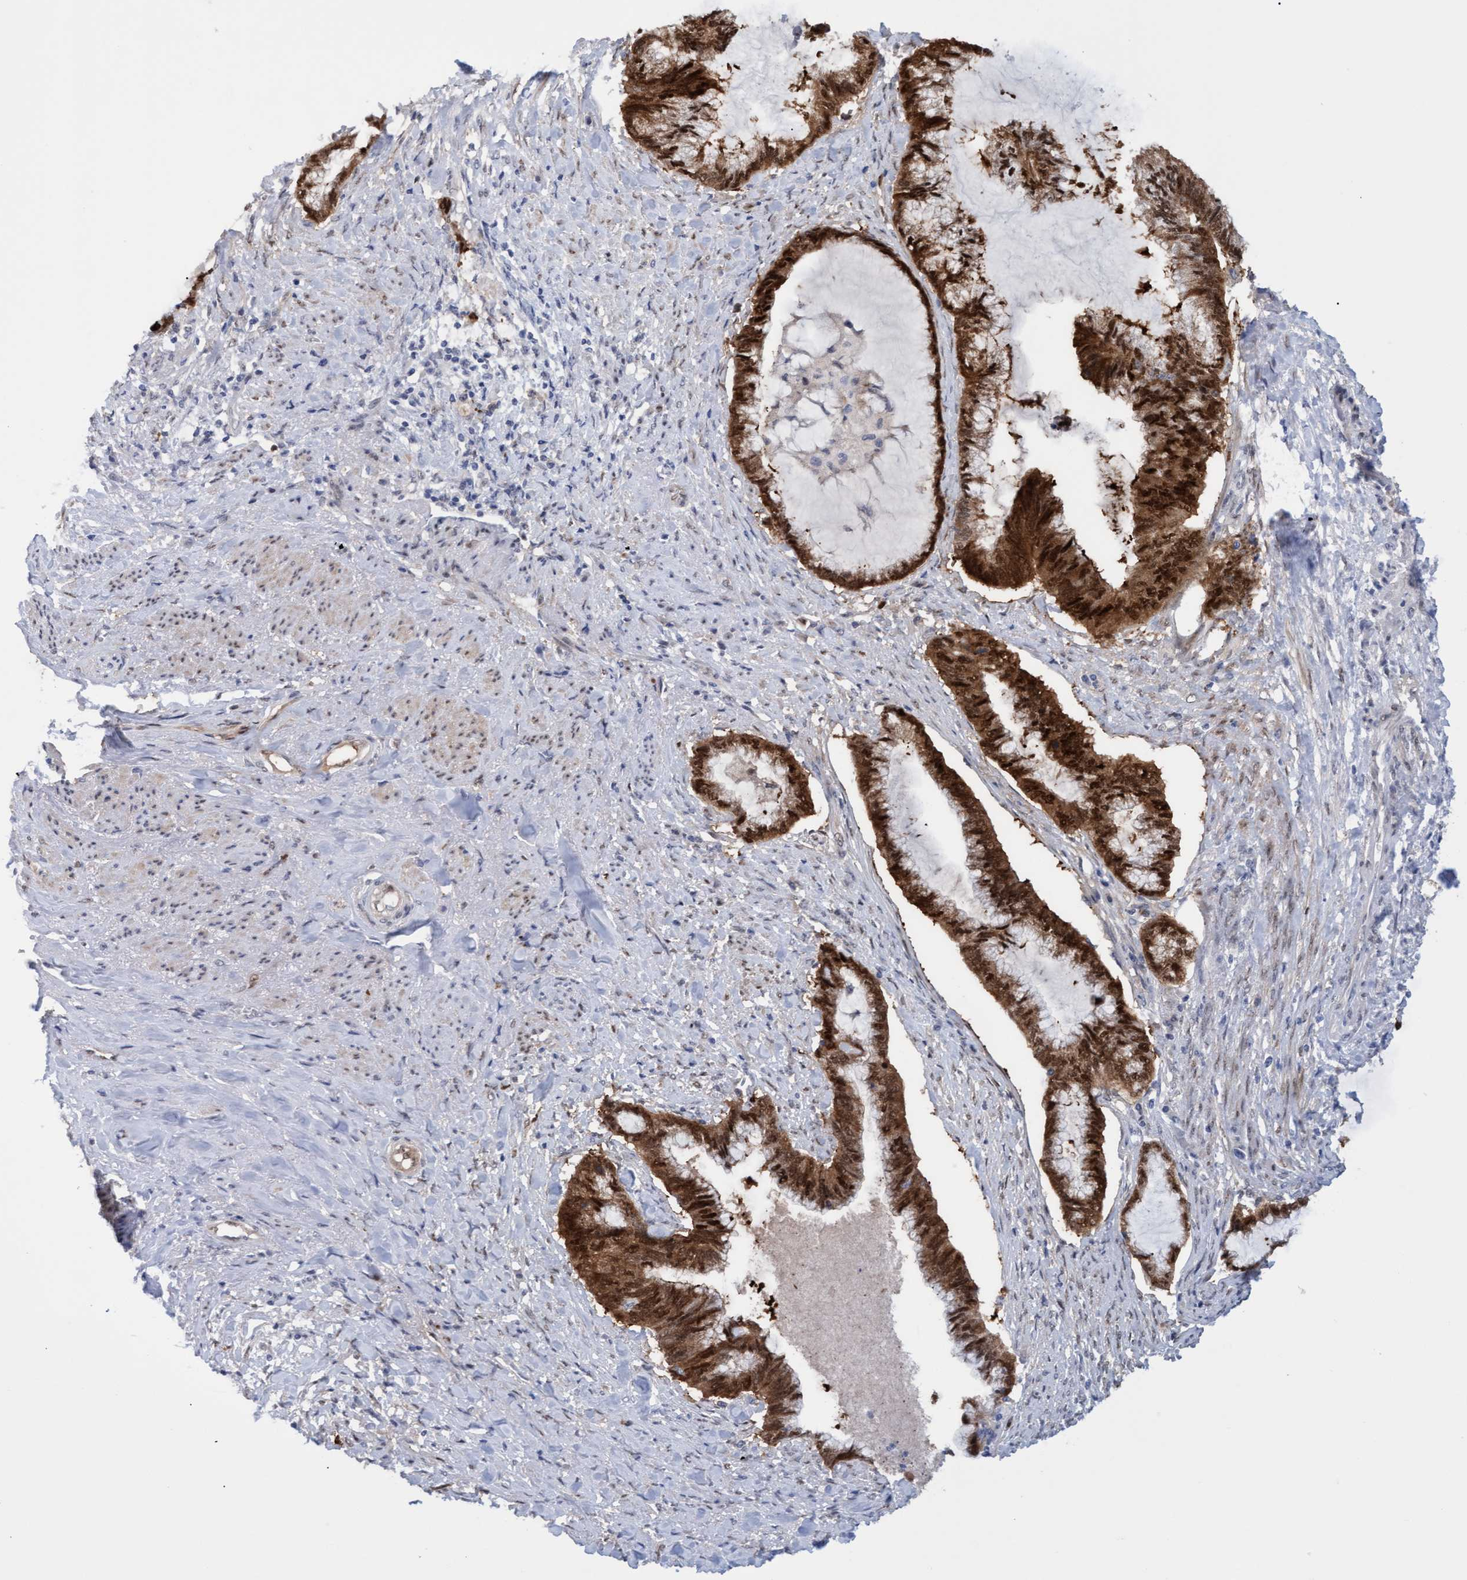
{"staining": {"intensity": "strong", "quantity": ">75%", "location": "cytoplasmic/membranous,nuclear"}, "tissue": "endometrial cancer", "cell_type": "Tumor cells", "image_type": "cancer", "snomed": [{"axis": "morphology", "description": "Adenocarcinoma, NOS"}, {"axis": "topography", "description": "Endometrium"}], "caption": "High-power microscopy captured an IHC histopathology image of endometrial cancer, revealing strong cytoplasmic/membranous and nuclear expression in about >75% of tumor cells. Using DAB (brown) and hematoxylin (blue) stains, captured at high magnification using brightfield microscopy.", "gene": "PINX1", "patient": {"sex": "female", "age": 86}}